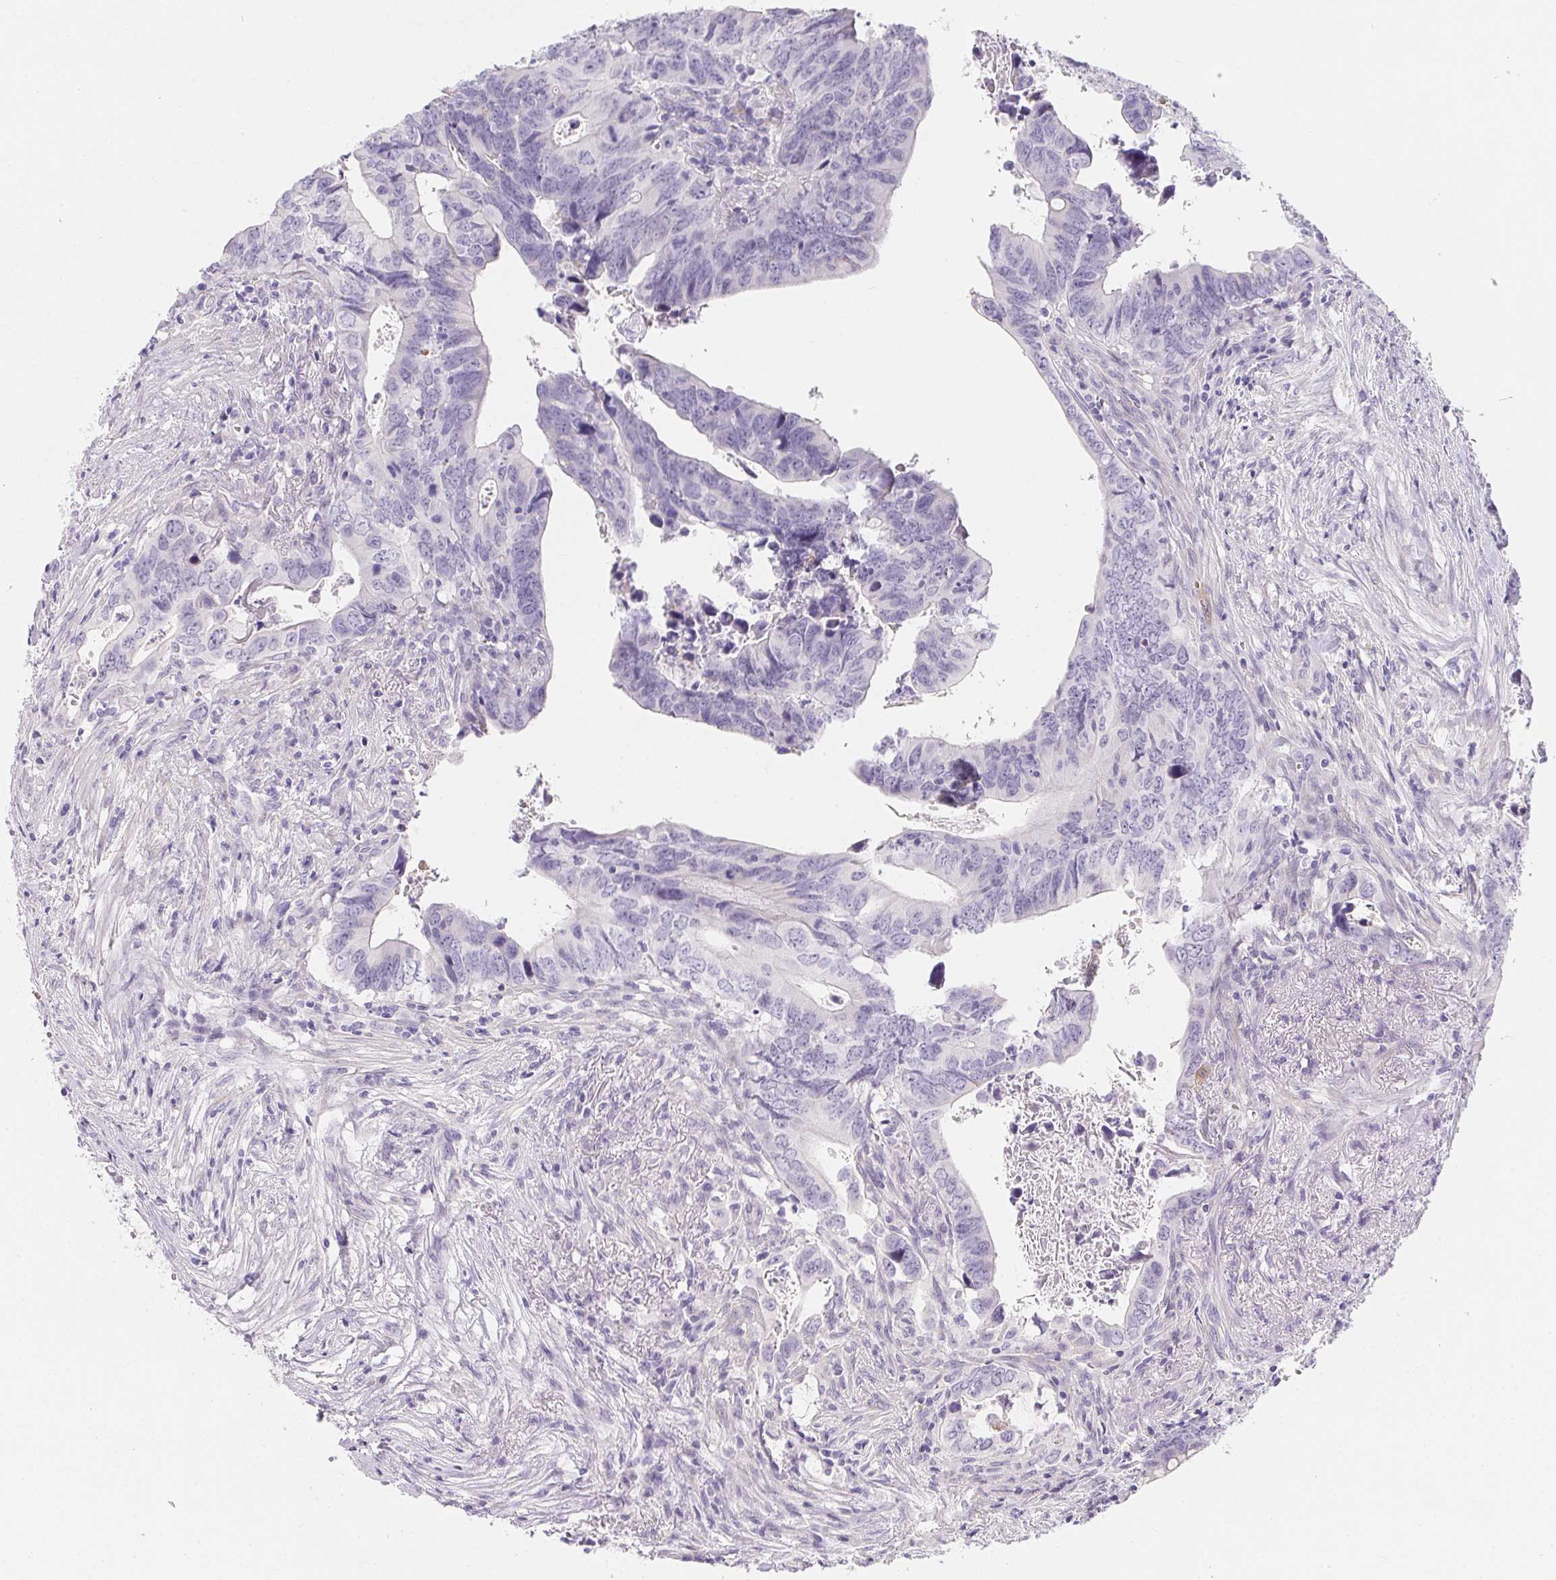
{"staining": {"intensity": "negative", "quantity": "none", "location": "none"}, "tissue": "colorectal cancer", "cell_type": "Tumor cells", "image_type": "cancer", "snomed": [{"axis": "morphology", "description": "Adenocarcinoma, NOS"}, {"axis": "topography", "description": "Colon"}], "caption": "IHC micrograph of human adenocarcinoma (colorectal) stained for a protein (brown), which shows no expression in tumor cells.", "gene": "MAP1A", "patient": {"sex": "female", "age": 82}}